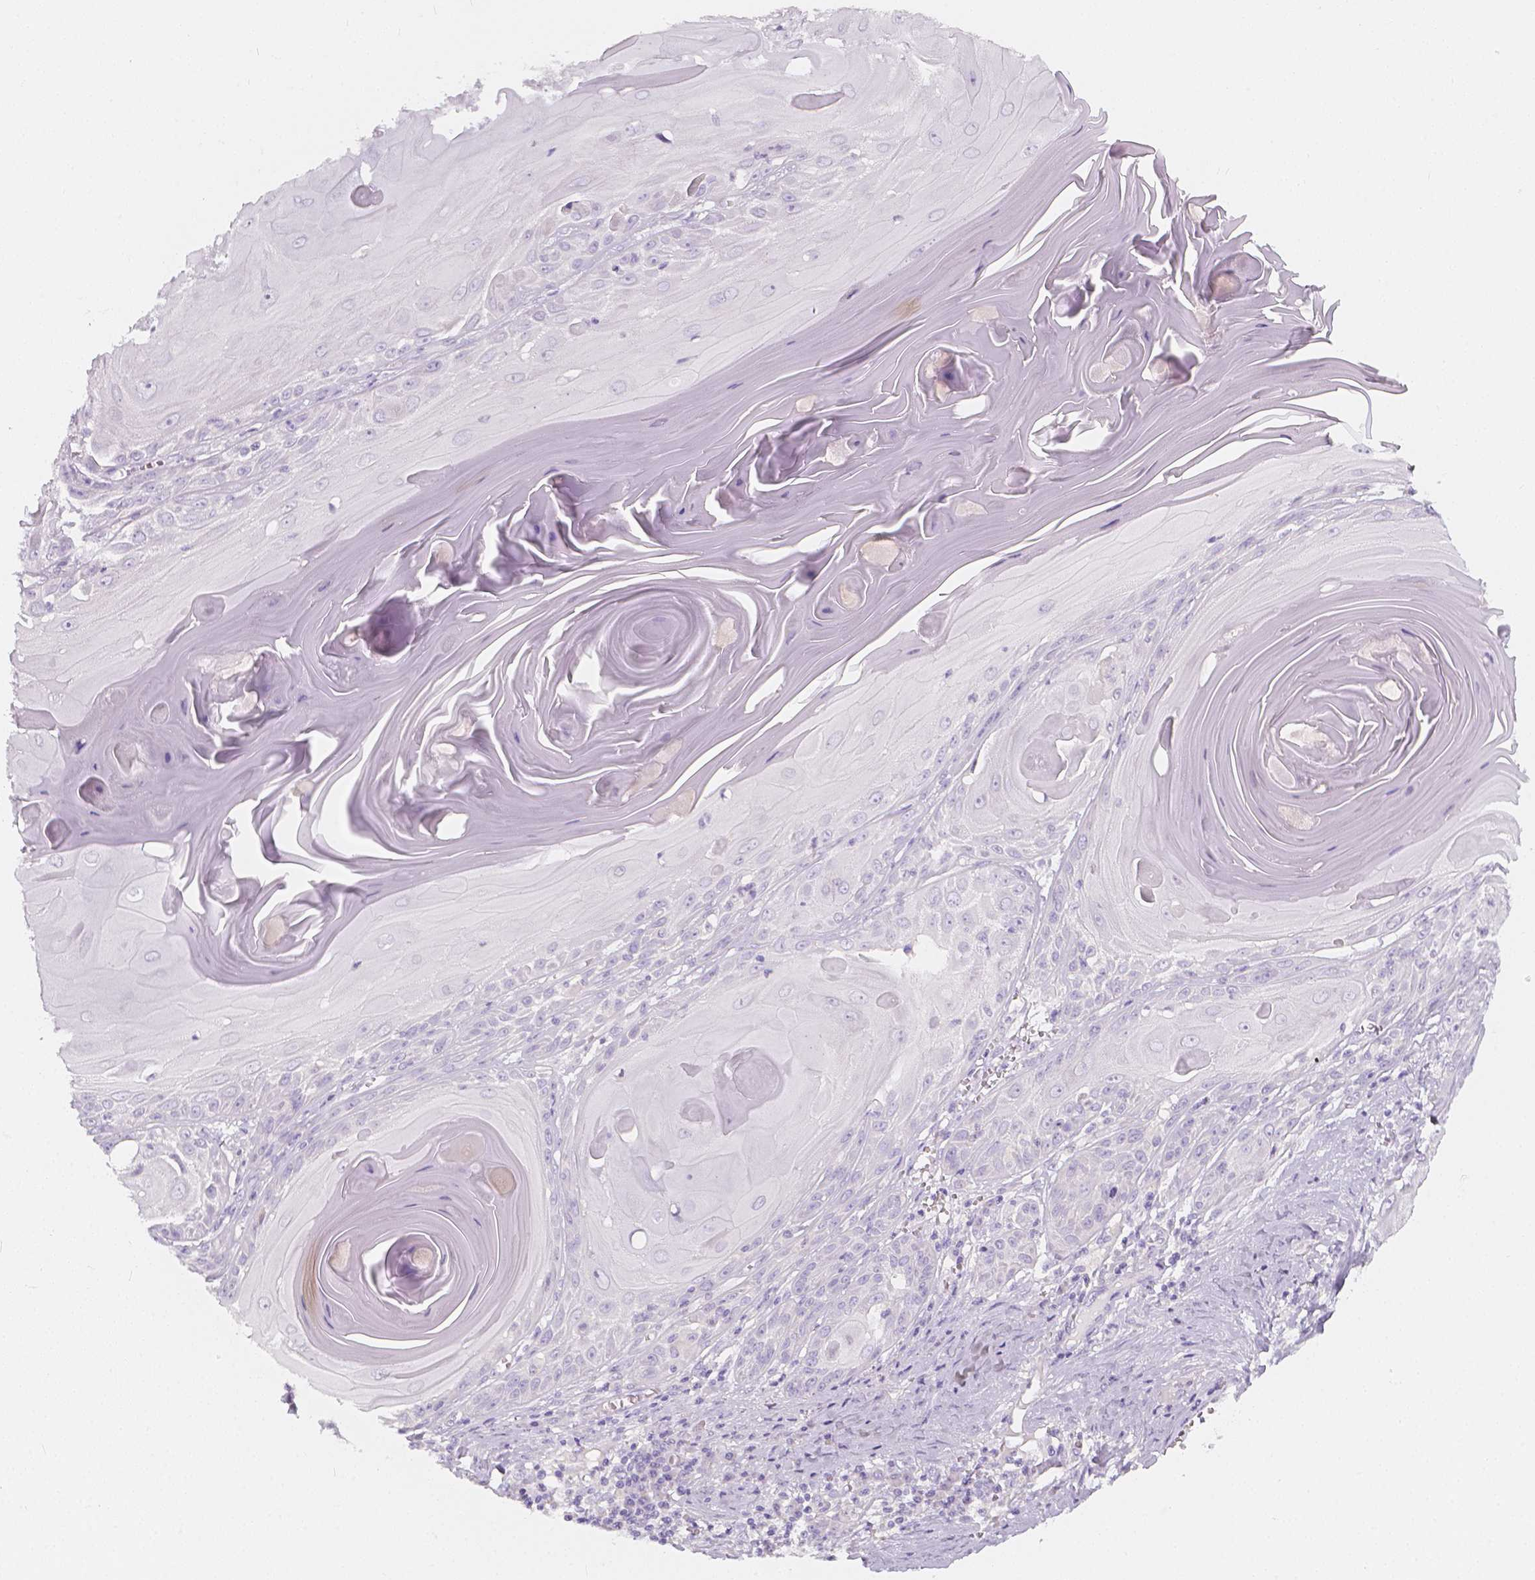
{"staining": {"intensity": "negative", "quantity": "none", "location": "none"}, "tissue": "skin cancer", "cell_type": "Tumor cells", "image_type": "cancer", "snomed": [{"axis": "morphology", "description": "Squamous cell carcinoma, NOS"}, {"axis": "topography", "description": "Skin"}, {"axis": "topography", "description": "Vulva"}], "caption": "This image is of skin squamous cell carcinoma stained with immunohistochemistry to label a protein in brown with the nuclei are counter-stained blue. There is no expression in tumor cells.", "gene": "RBFOX1", "patient": {"sex": "female", "age": 85}}